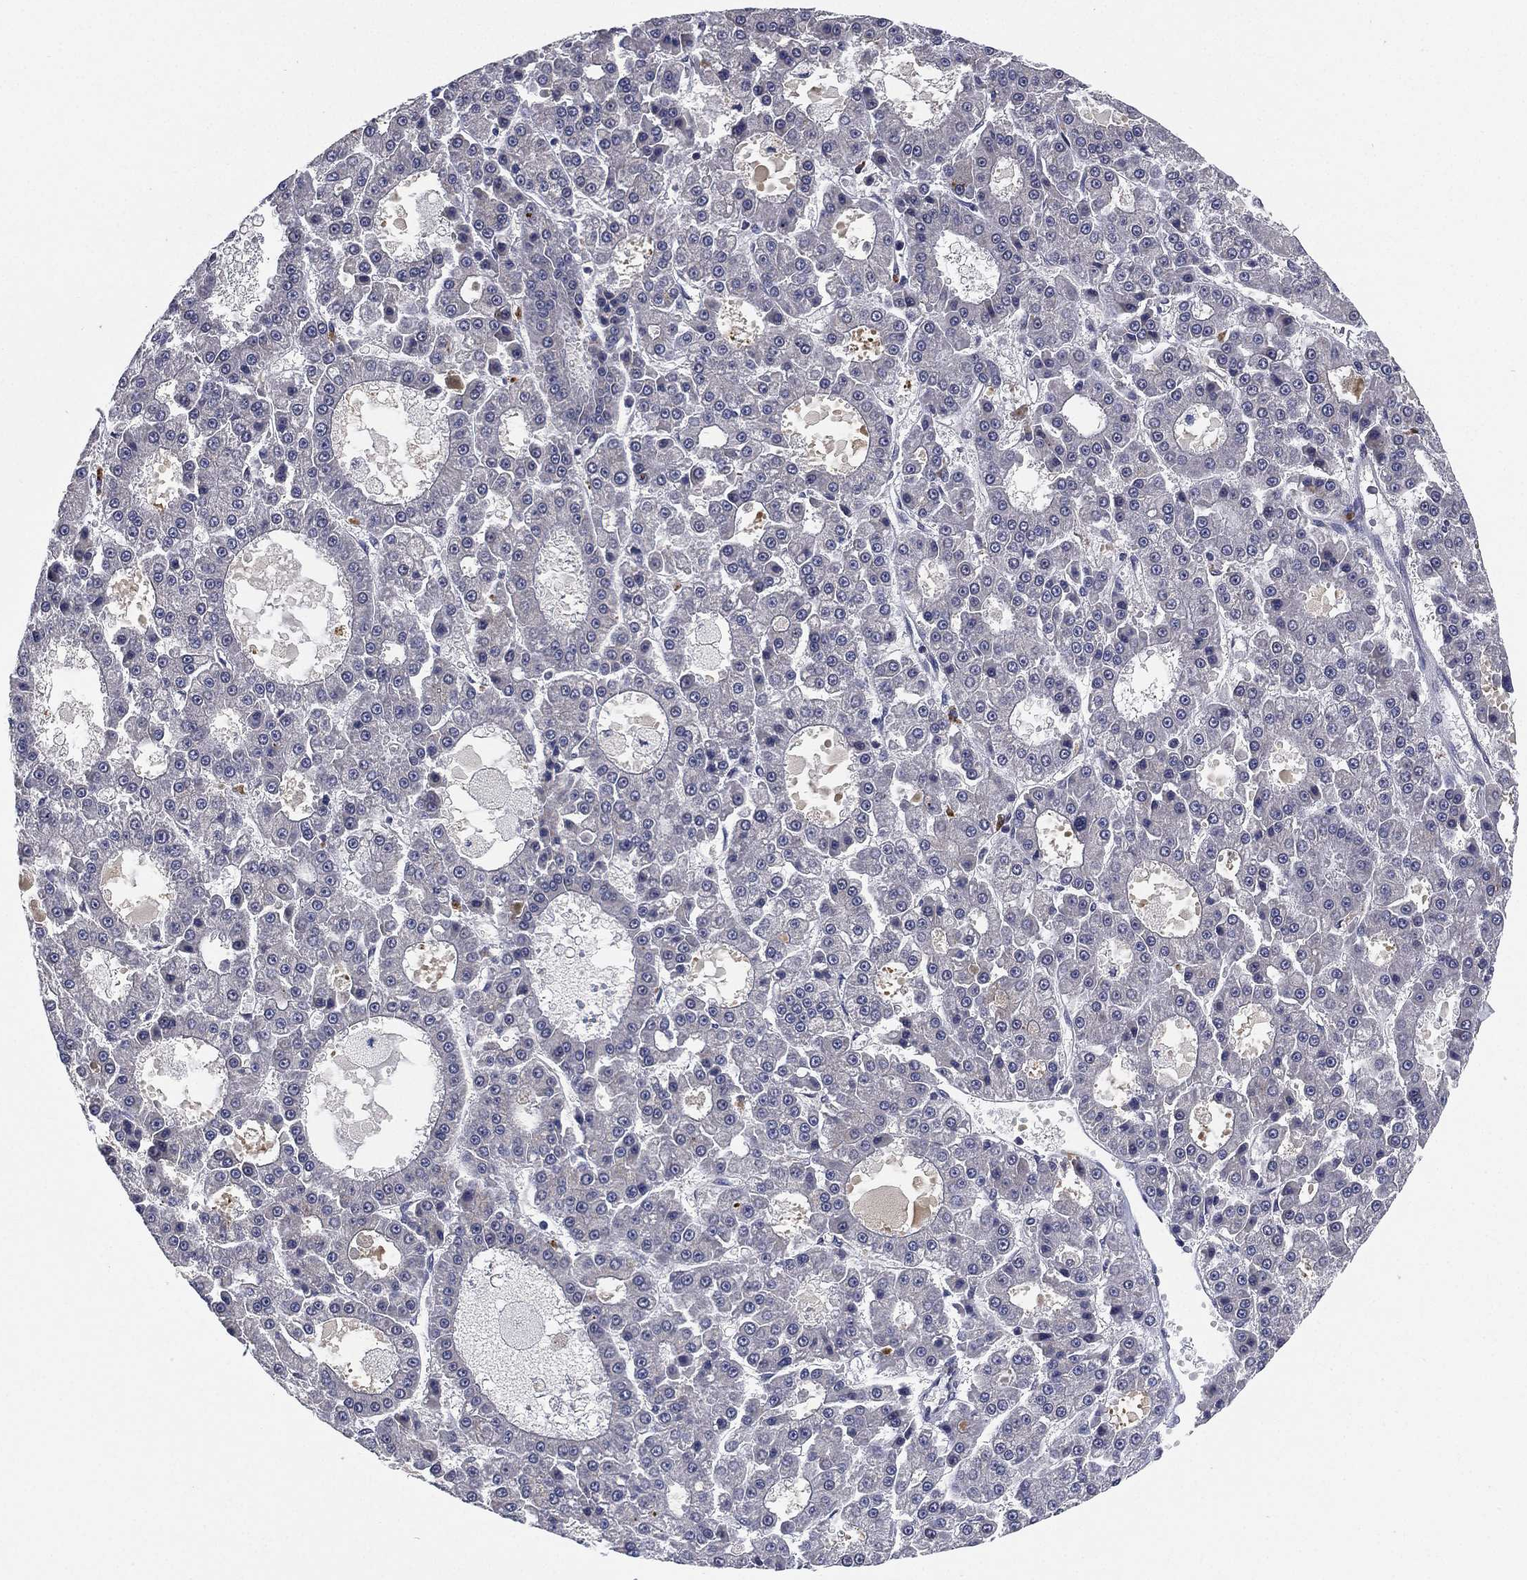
{"staining": {"intensity": "negative", "quantity": "none", "location": "none"}, "tissue": "liver cancer", "cell_type": "Tumor cells", "image_type": "cancer", "snomed": [{"axis": "morphology", "description": "Carcinoma, Hepatocellular, NOS"}, {"axis": "topography", "description": "Liver"}], "caption": "Immunohistochemistry of human hepatocellular carcinoma (liver) reveals no expression in tumor cells. The staining was performed using DAB to visualize the protein expression in brown, while the nuclei were stained in blue with hematoxylin (Magnification: 20x).", "gene": "SELENOO", "patient": {"sex": "male", "age": 70}}